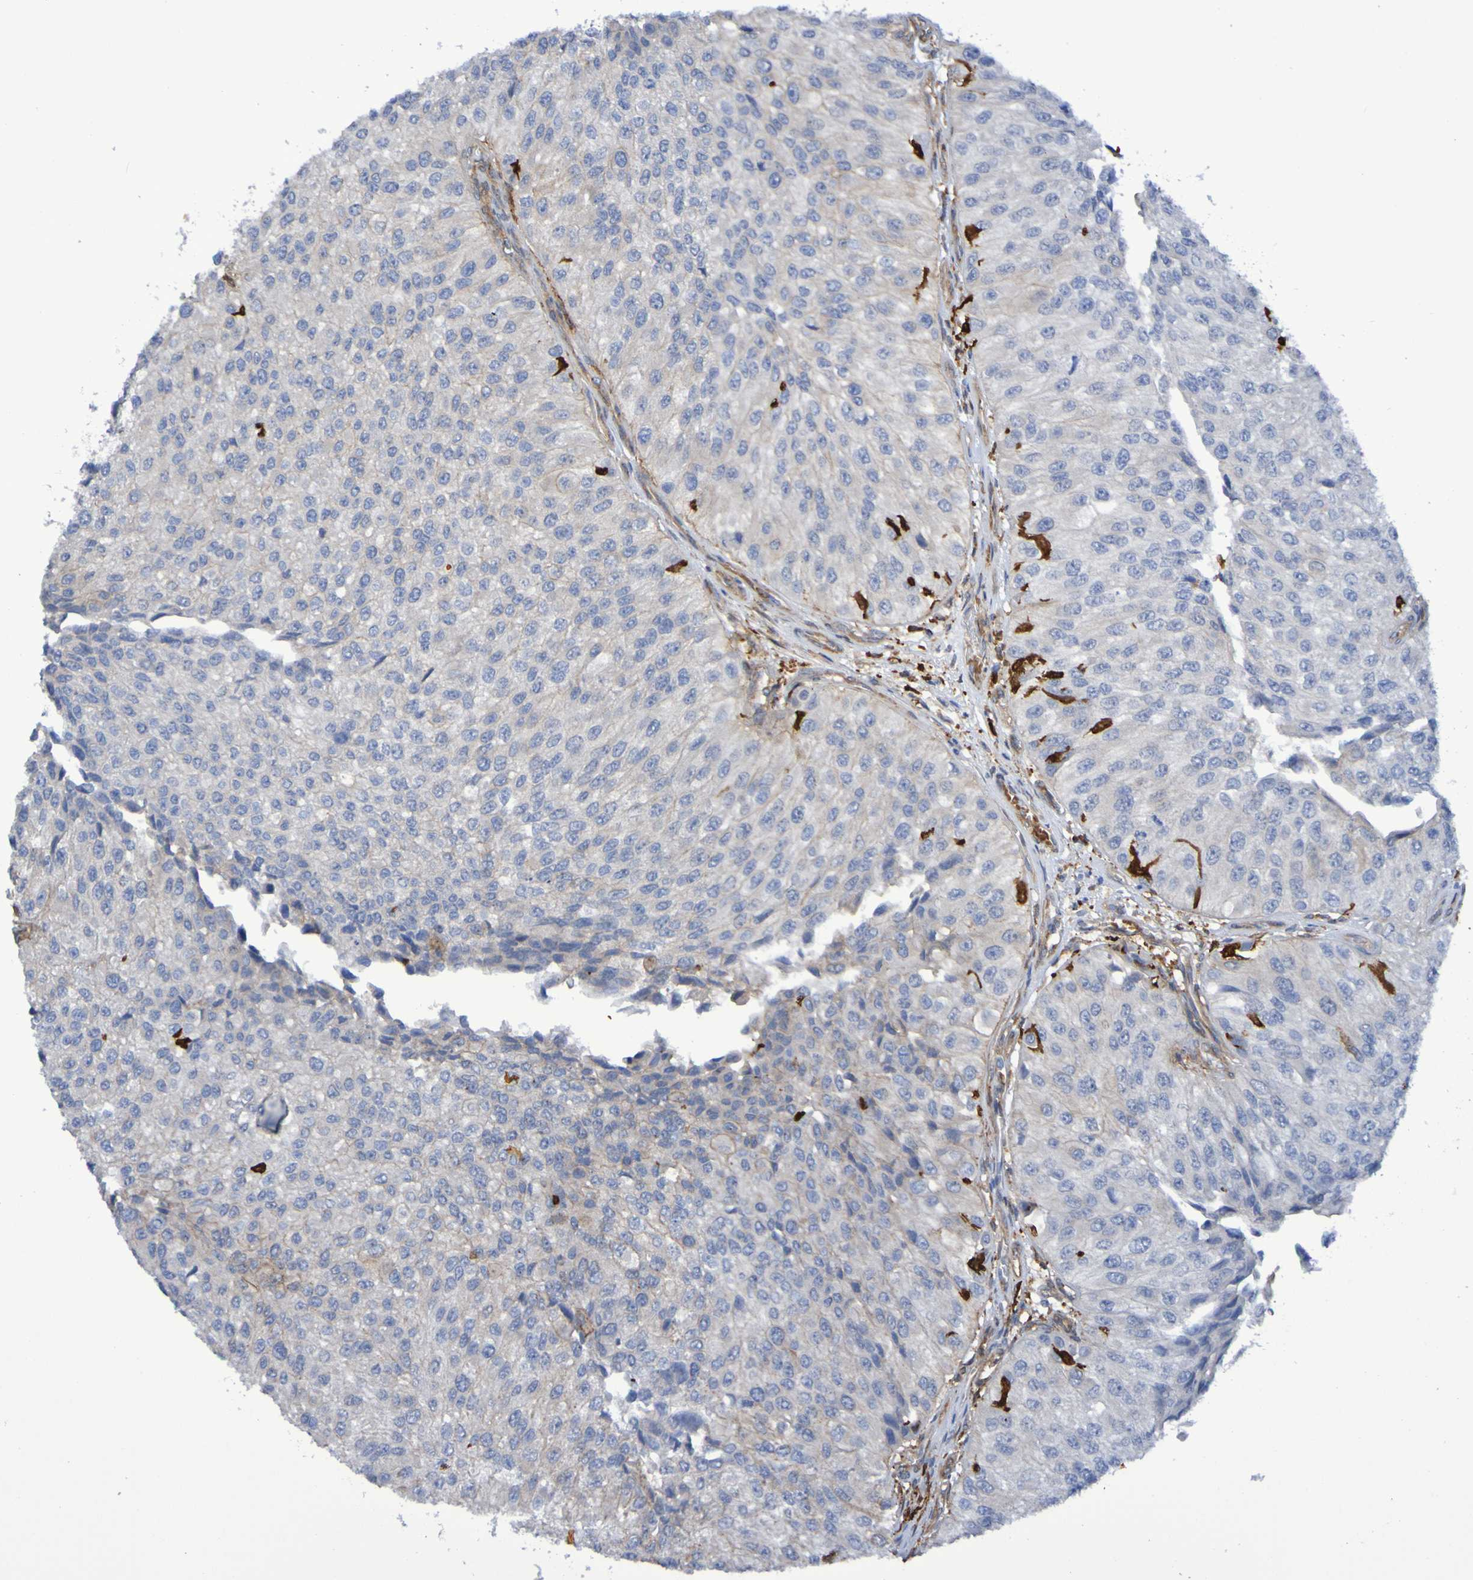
{"staining": {"intensity": "negative", "quantity": "none", "location": "none"}, "tissue": "urothelial cancer", "cell_type": "Tumor cells", "image_type": "cancer", "snomed": [{"axis": "morphology", "description": "Urothelial carcinoma, High grade"}, {"axis": "topography", "description": "Kidney"}, {"axis": "topography", "description": "Urinary bladder"}], "caption": "Tumor cells are negative for protein expression in human urothelial cancer.", "gene": "SCRG1", "patient": {"sex": "male", "age": 77}}